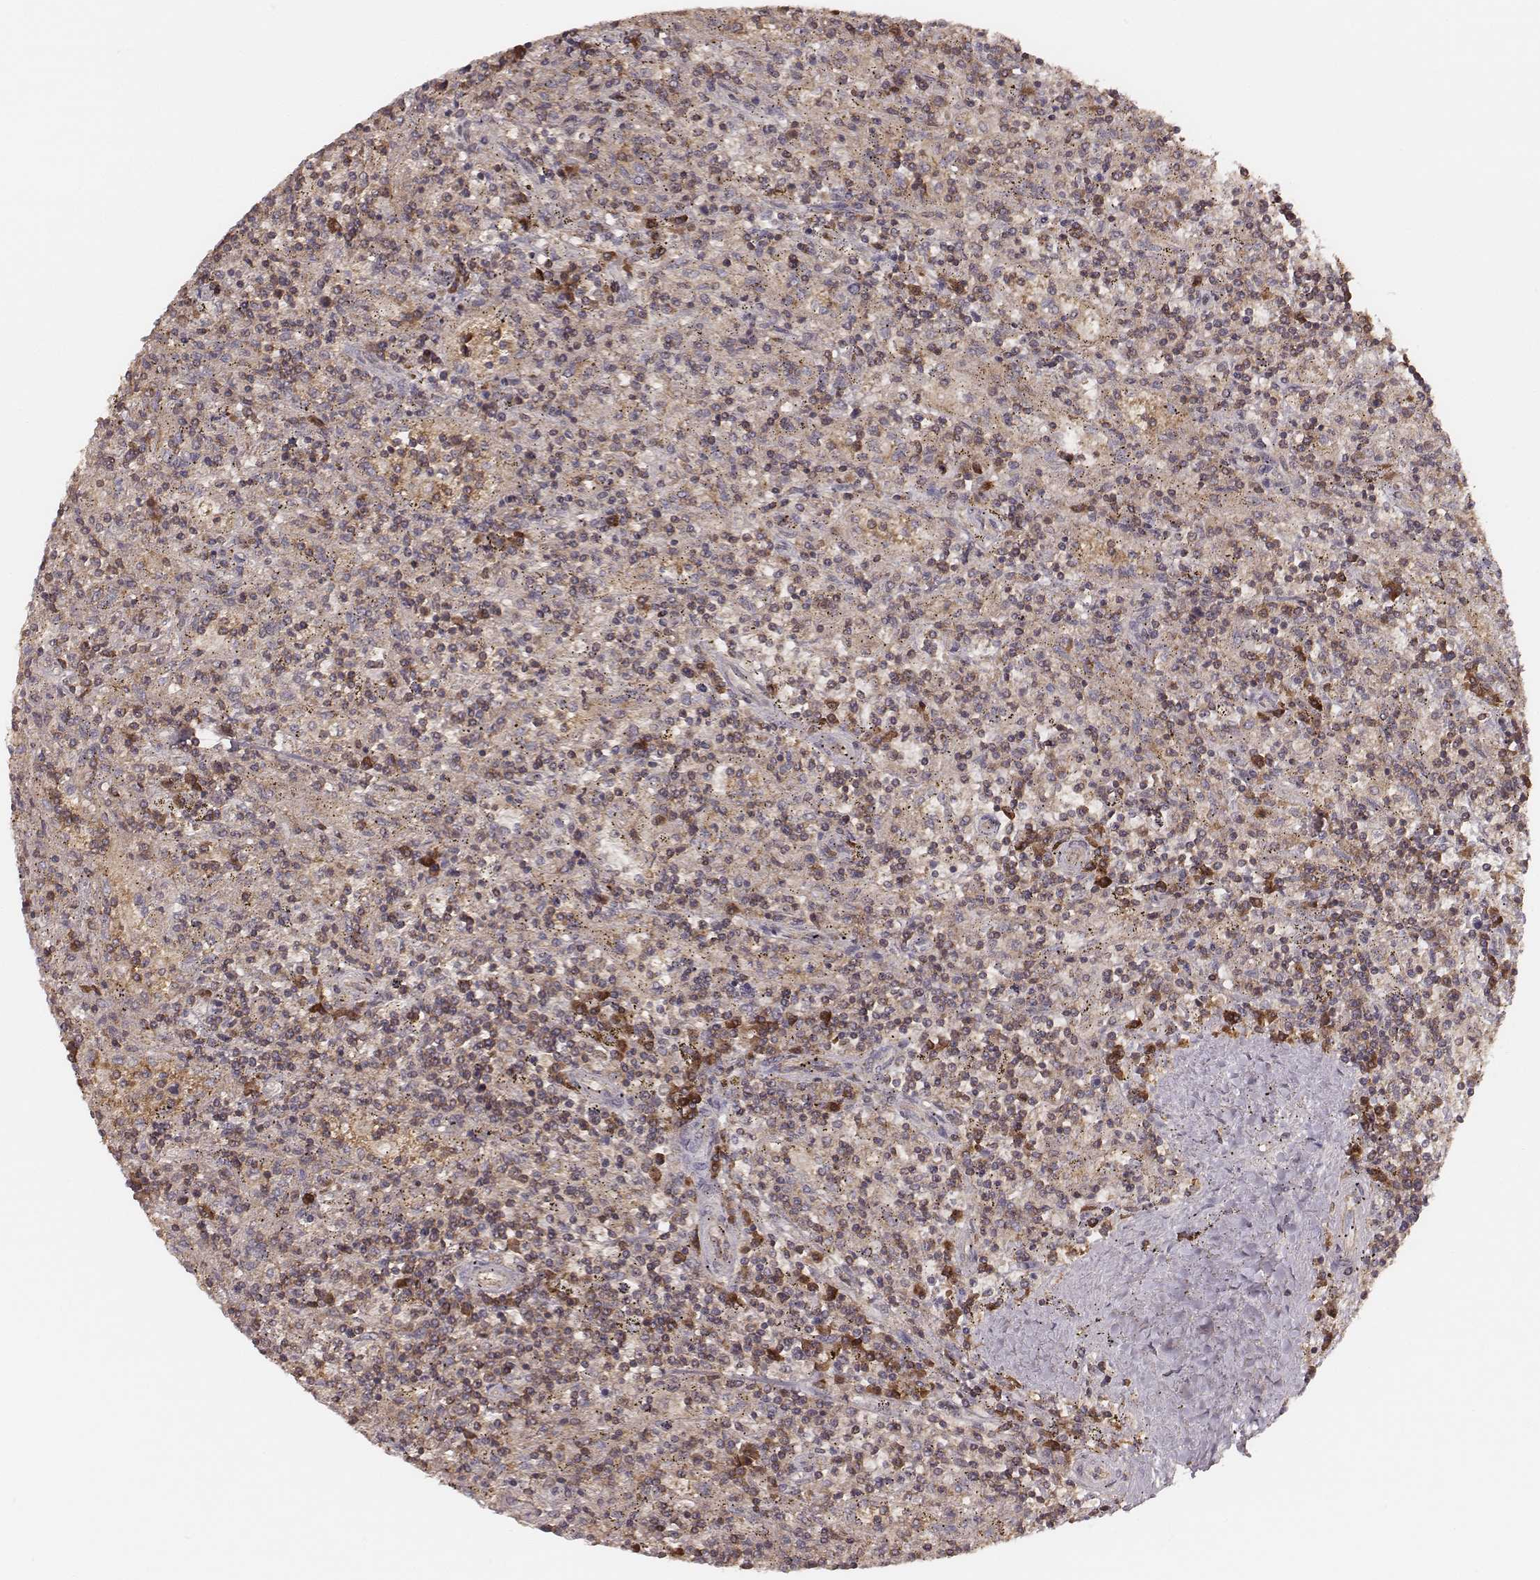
{"staining": {"intensity": "moderate", "quantity": ">75%", "location": "cytoplasmic/membranous"}, "tissue": "lymphoma", "cell_type": "Tumor cells", "image_type": "cancer", "snomed": [{"axis": "morphology", "description": "Malignant lymphoma, non-Hodgkin's type, Low grade"}, {"axis": "topography", "description": "Spleen"}], "caption": "This micrograph displays immunohistochemistry staining of low-grade malignant lymphoma, non-Hodgkin's type, with medium moderate cytoplasmic/membranous positivity in approximately >75% of tumor cells.", "gene": "CARS1", "patient": {"sex": "male", "age": 62}}